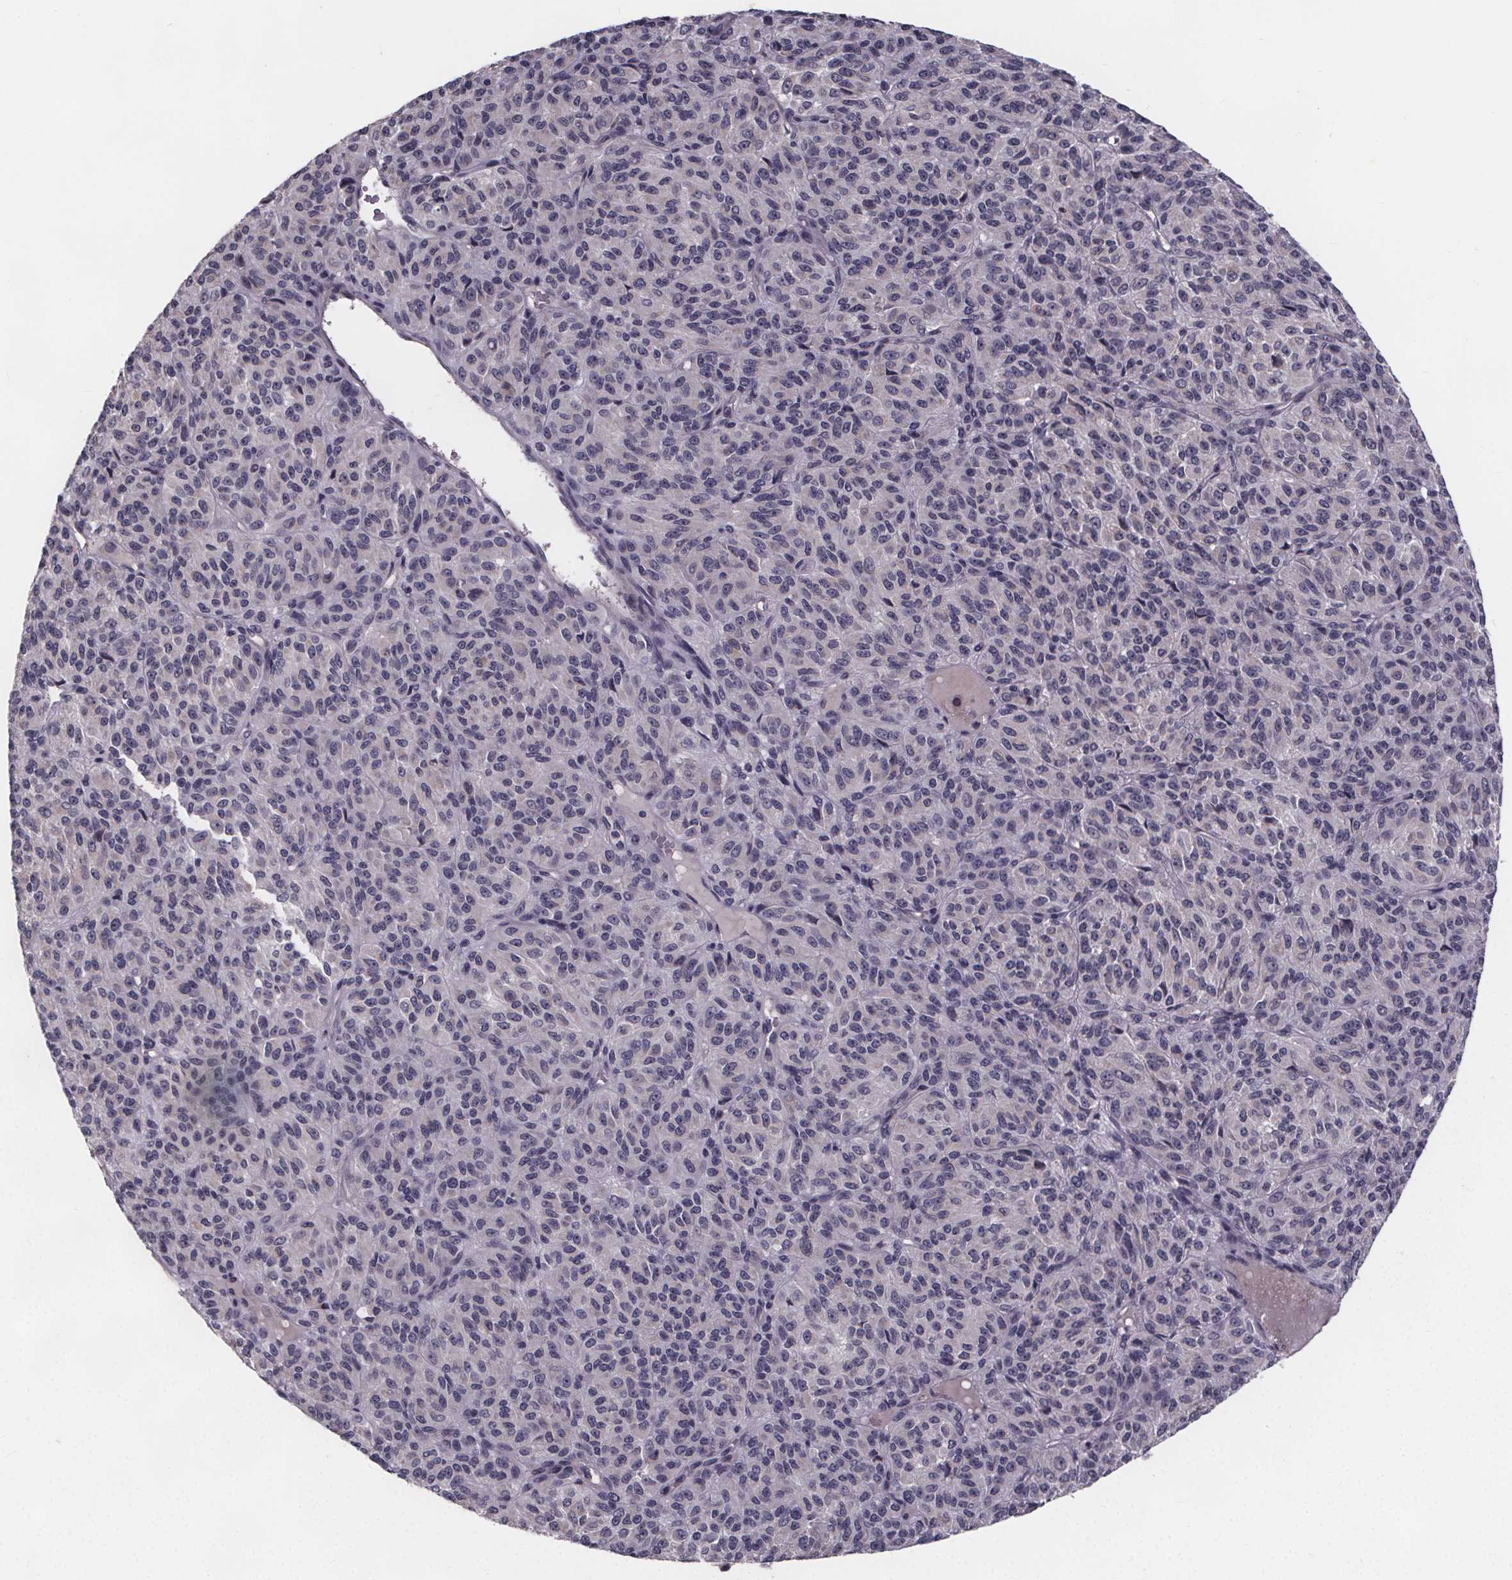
{"staining": {"intensity": "negative", "quantity": "none", "location": "none"}, "tissue": "melanoma", "cell_type": "Tumor cells", "image_type": "cancer", "snomed": [{"axis": "morphology", "description": "Malignant melanoma, Metastatic site"}, {"axis": "topography", "description": "Brain"}], "caption": "An IHC image of melanoma is shown. There is no staining in tumor cells of melanoma.", "gene": "FAM181B", "patient": {"sex": "female", "age": 56}}